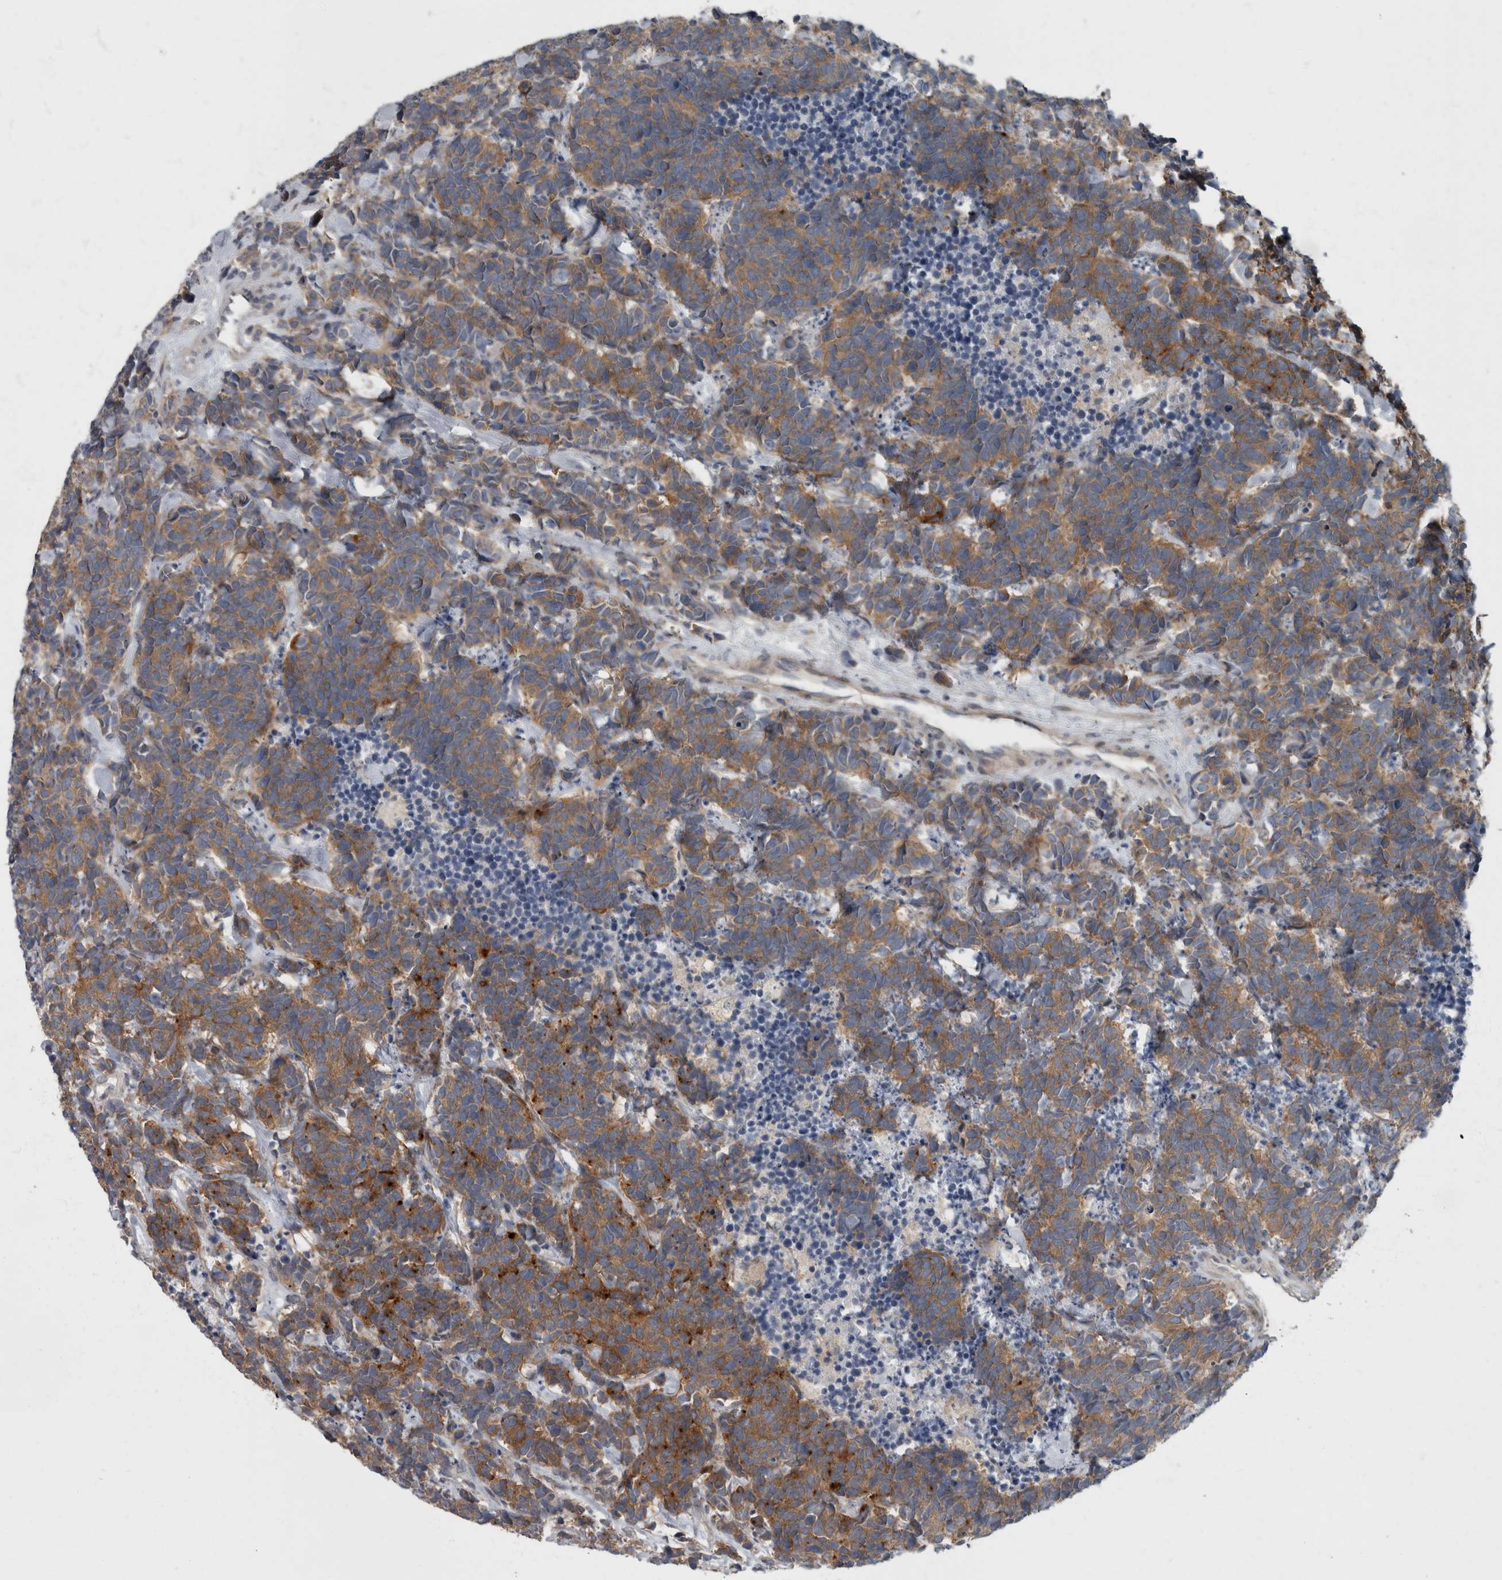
{"staining": {"intensity": "moderate", "quantity": ">75%", "location": "cytoplasmic/membranous"}, "tissue": "carcinoid", "cell_type": "Tumor cells", "image_type": "cancer", "snomed": [{"axis": "morphology", "description": "Carcinoma, NOS"}, {"axis": "morphology", "description": "Carcinoid, malignant, NOS"}, {"axis": "topography", "description": "Urinary bladder"}], "caption": "Carcinoid was stained to show a protein in brown. There is medium levels of moderate cytoplasmic/membranous staining in about >75% of tumor cells. (brown staining indicates protein expression, while blue staining denotes nuclei).", "gene": "CDC42BPG", "patient": {"sex": "male", "age": 57}}